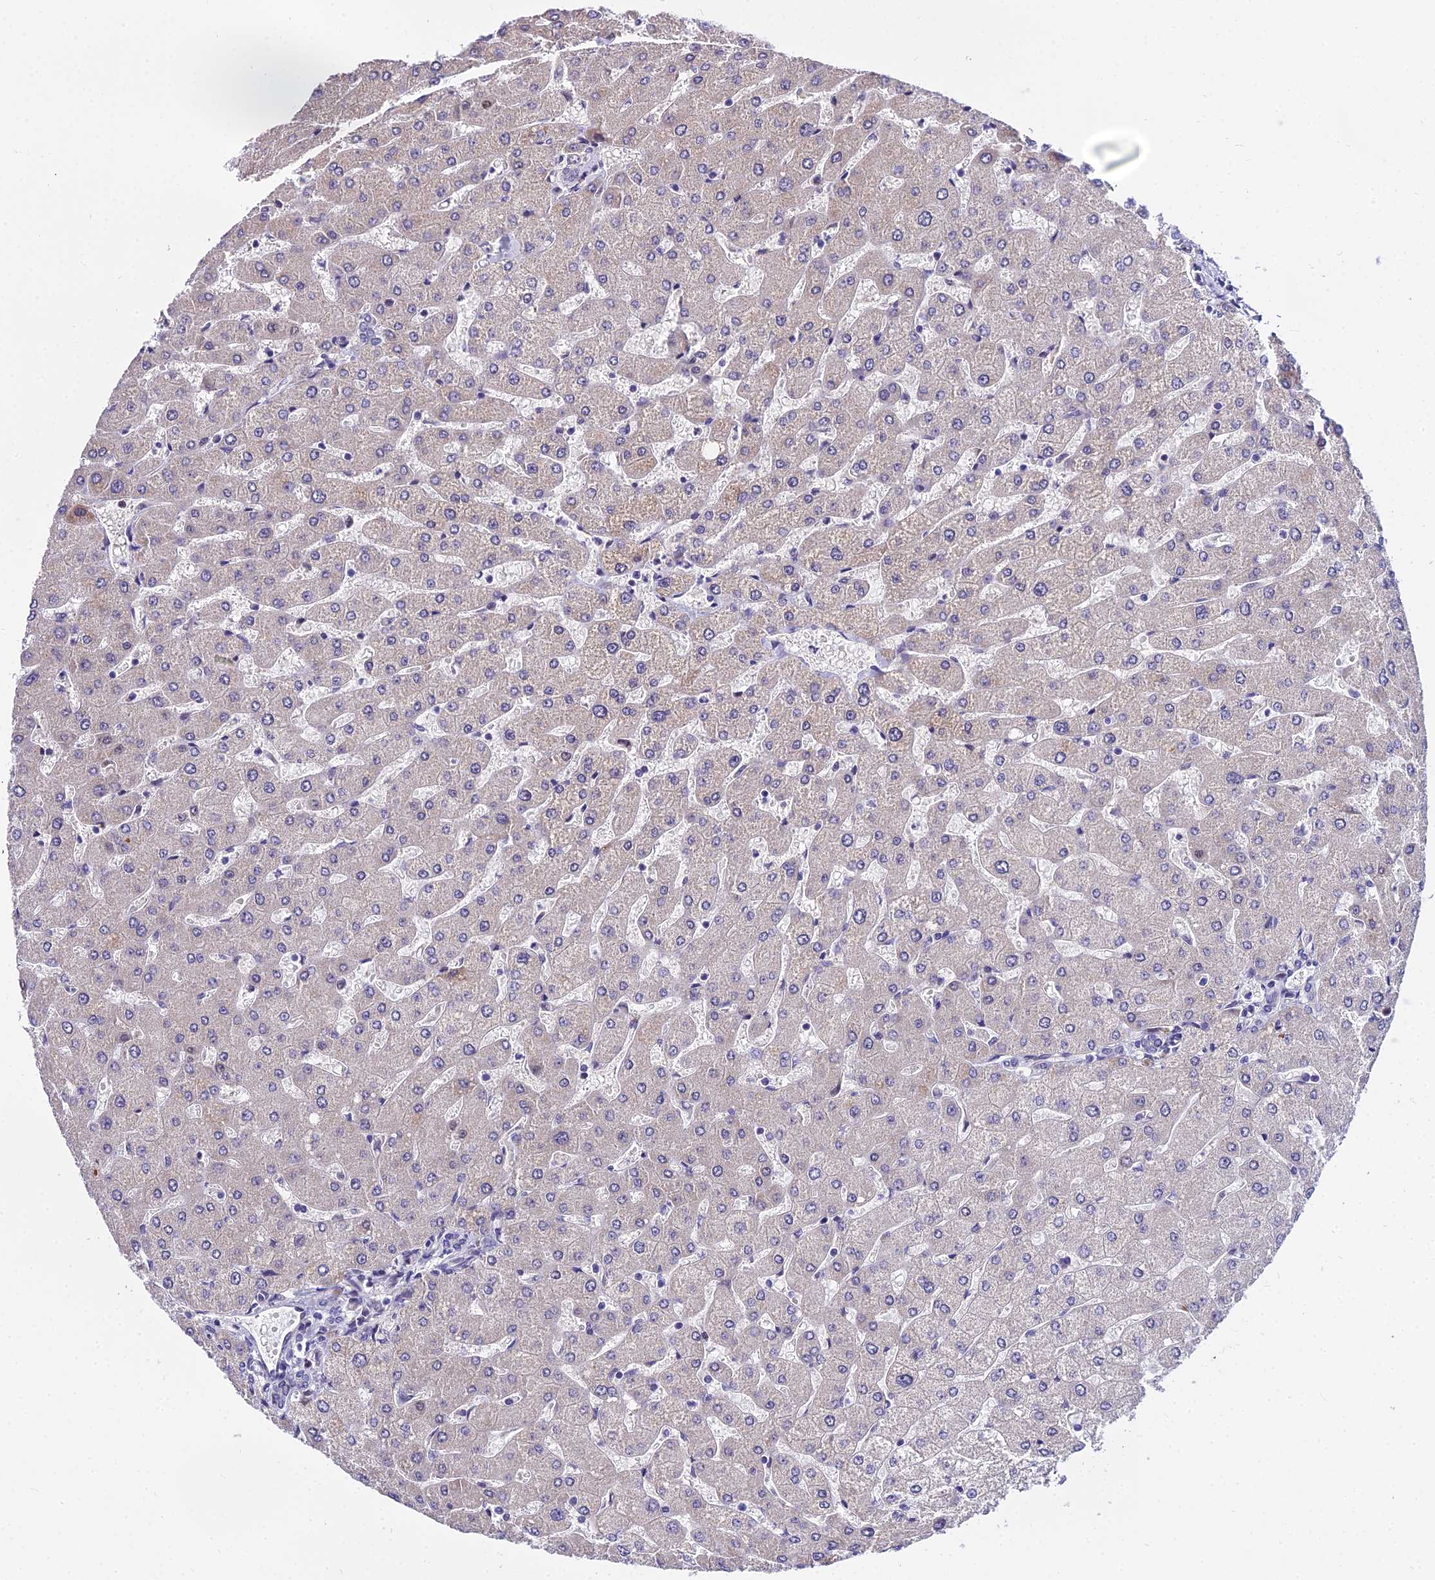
{"staining": {"intensity": "negative", "quantity": "none", "location": "none"}, "tissue": "liver", "cell_type": "Cholangiocytes", "image_type": "normal", "snomed": [{"axis": "morphology", "description": "Normal tissue, NOS"}, {"axis": "topography", "description": "Liver"}], "caption": "Photomicrograph shows no protein positivity in cholangiocytes of normal liver. Brightfield microscopy of immunohistochemistry stained with DAB (3,3'-diaminobenzidine) (brown) and hematoxylin (blue), captured at high magnification.", "gene": "TRIML2", "patient": {"sex": "male", "age": 55}}